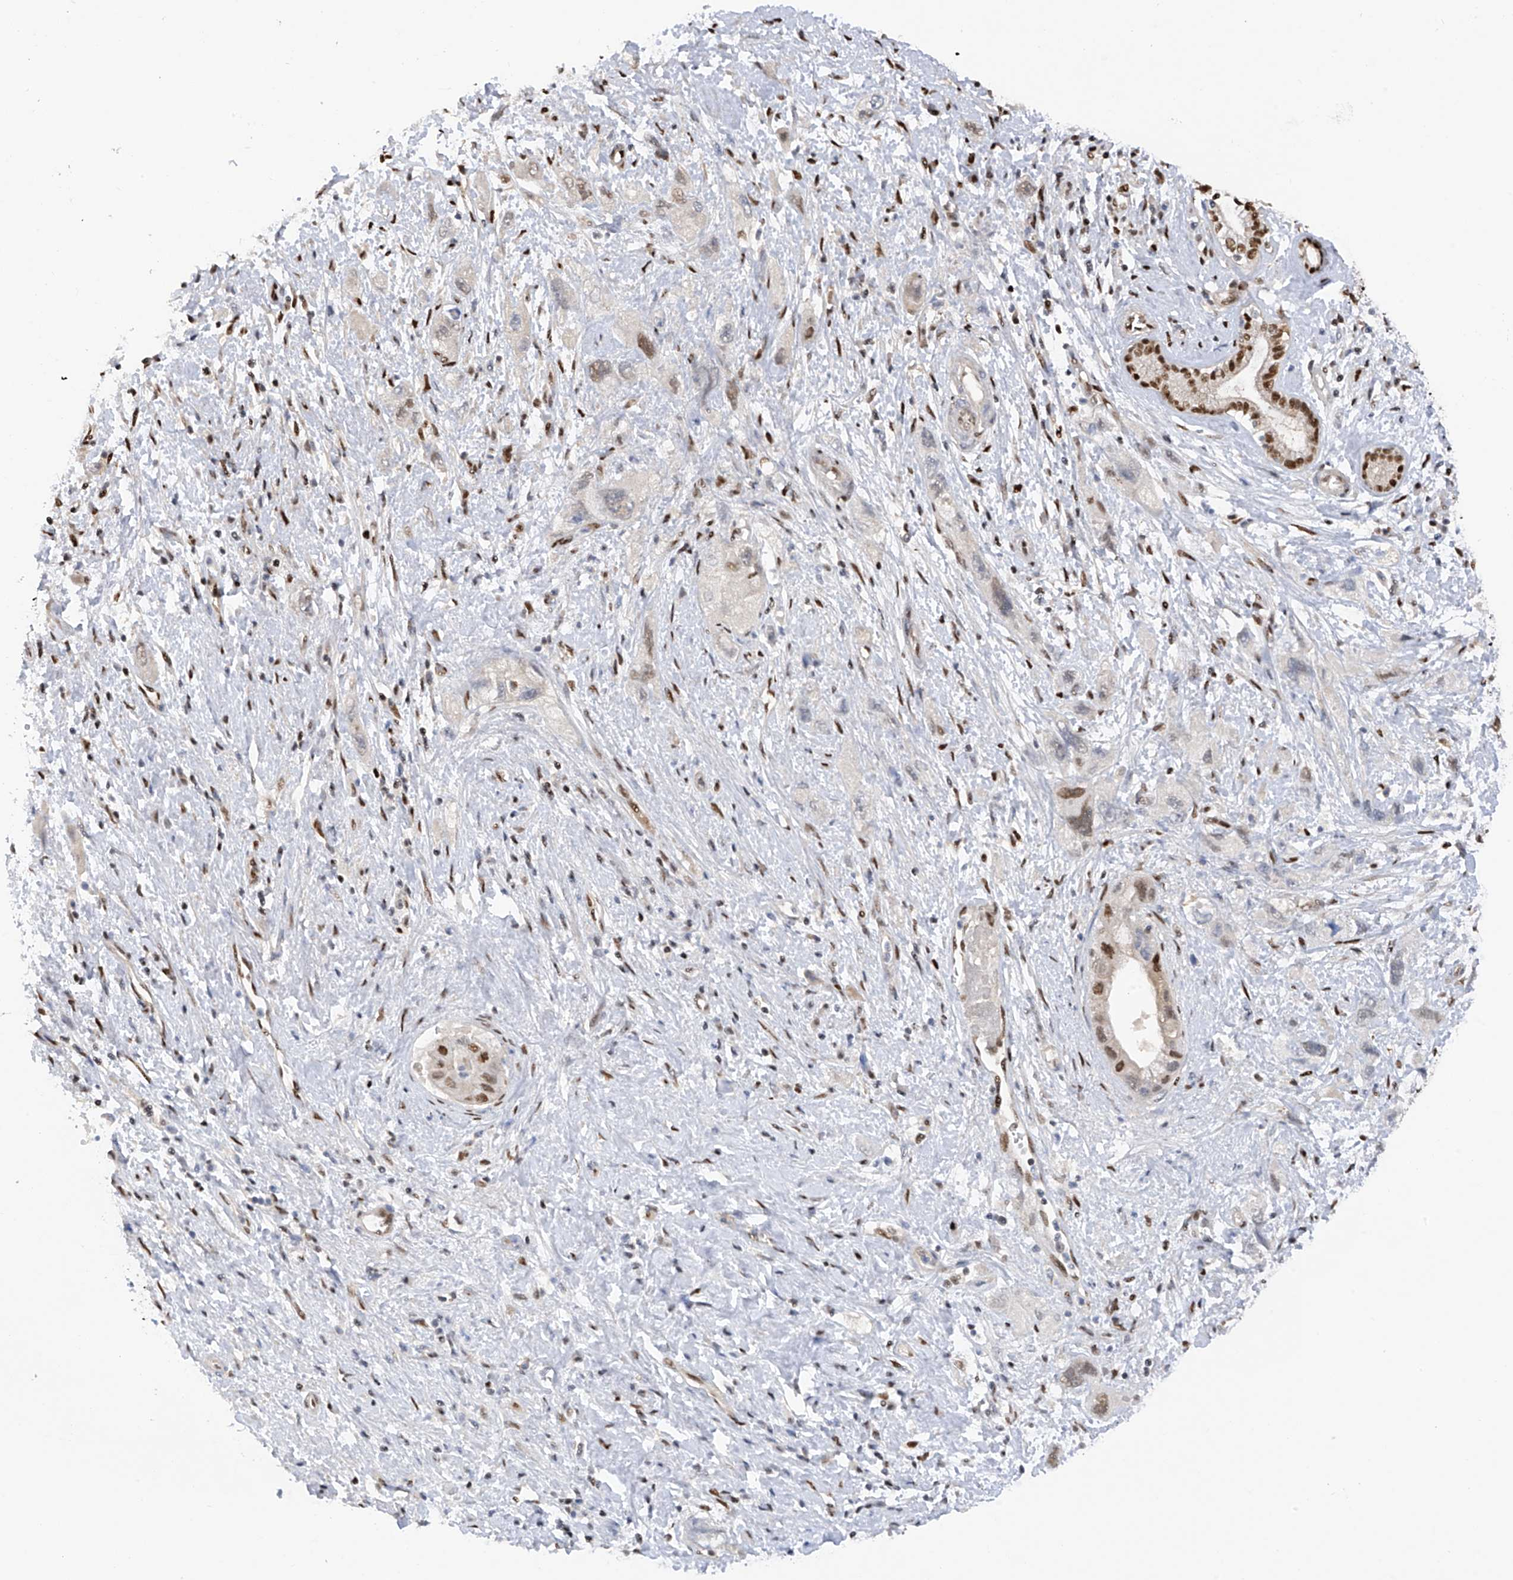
{"staining": {"intensity": "moderate", "quantity": "<25%", "location": "nuclear"}, "tissue": "pancreatic cancer", "cell_type": "Tumor cells", "image_type": "cancer", "snomed": [{"axis": "morphology", "description": "Adenocarcinoma, NOS"}, {"axis": "topography", "description": "Pancreas"}], "caption": "Immunohistochemistry (IHC) histopathology image of neoplastic tissue: pancreatic cancer (adenocarcinoma) stained using immunohistochemistry reveals low levels of moderate protein expression localized specifically in the nuclear of tumor cells, appearing as a nuclear brown color.", "gene": "PMM1", "patient": {"sex": "female", "age": 73}}